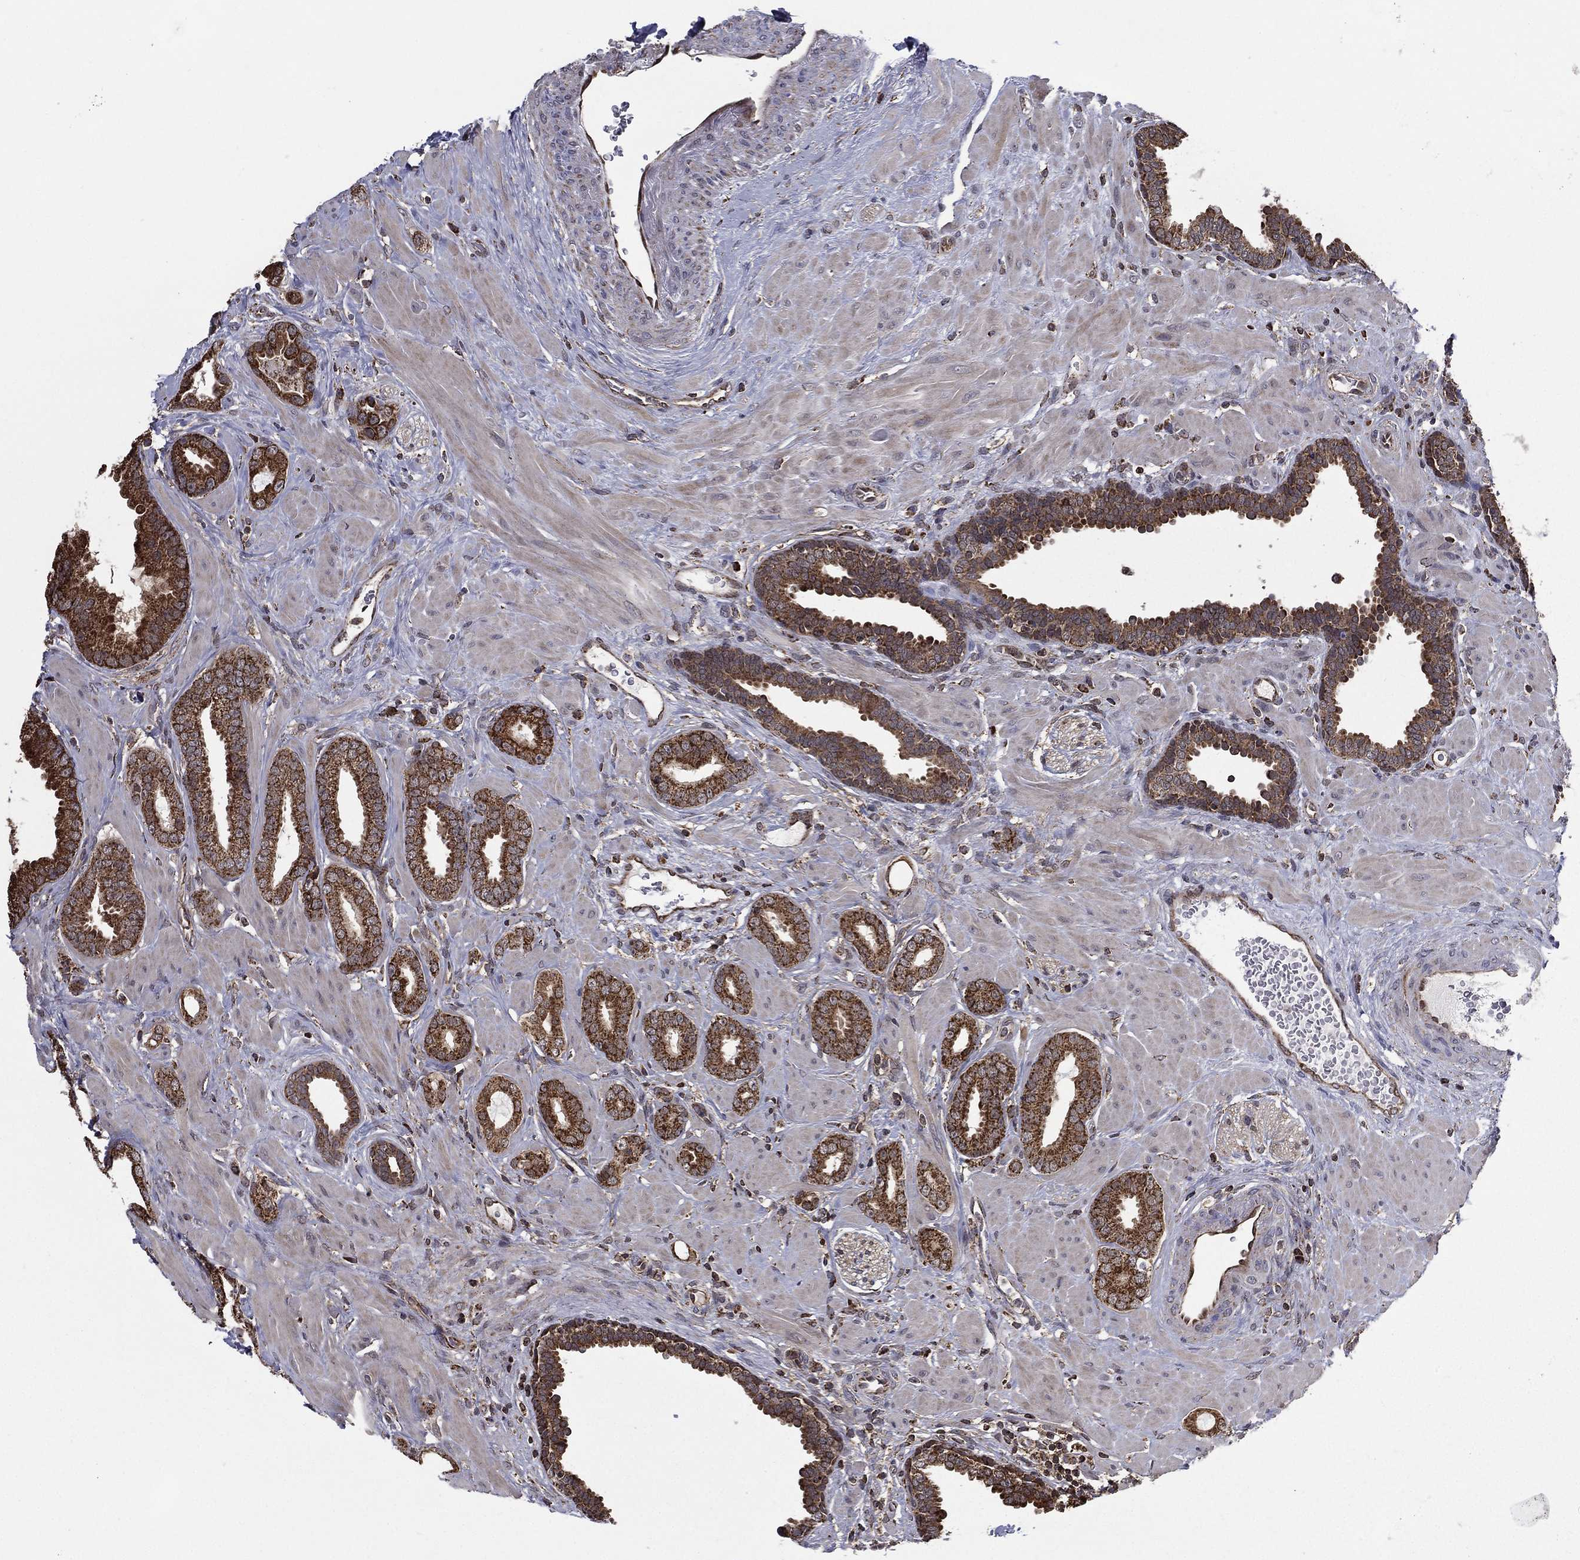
{"staining": {"intensity": "strong", "quantity": ">75%", "location": "cytoplasmic/membranous"}, "tissue": "prostate cancer", "cell_type": "Tumor cells", "image_type": "cancer", "snomed": [{"axis": "morphology", "description": "Adenocarcinoma, Low grade"}, {"axis": "topography", "description": "Prostate"}], "caption": "Prostate cancer tissue displays strong cytoplasmic/membranous positivity in approximately >75% of tumor cells", "gene": "RIGI", "patient": {"sex": "male", "age": 68}}